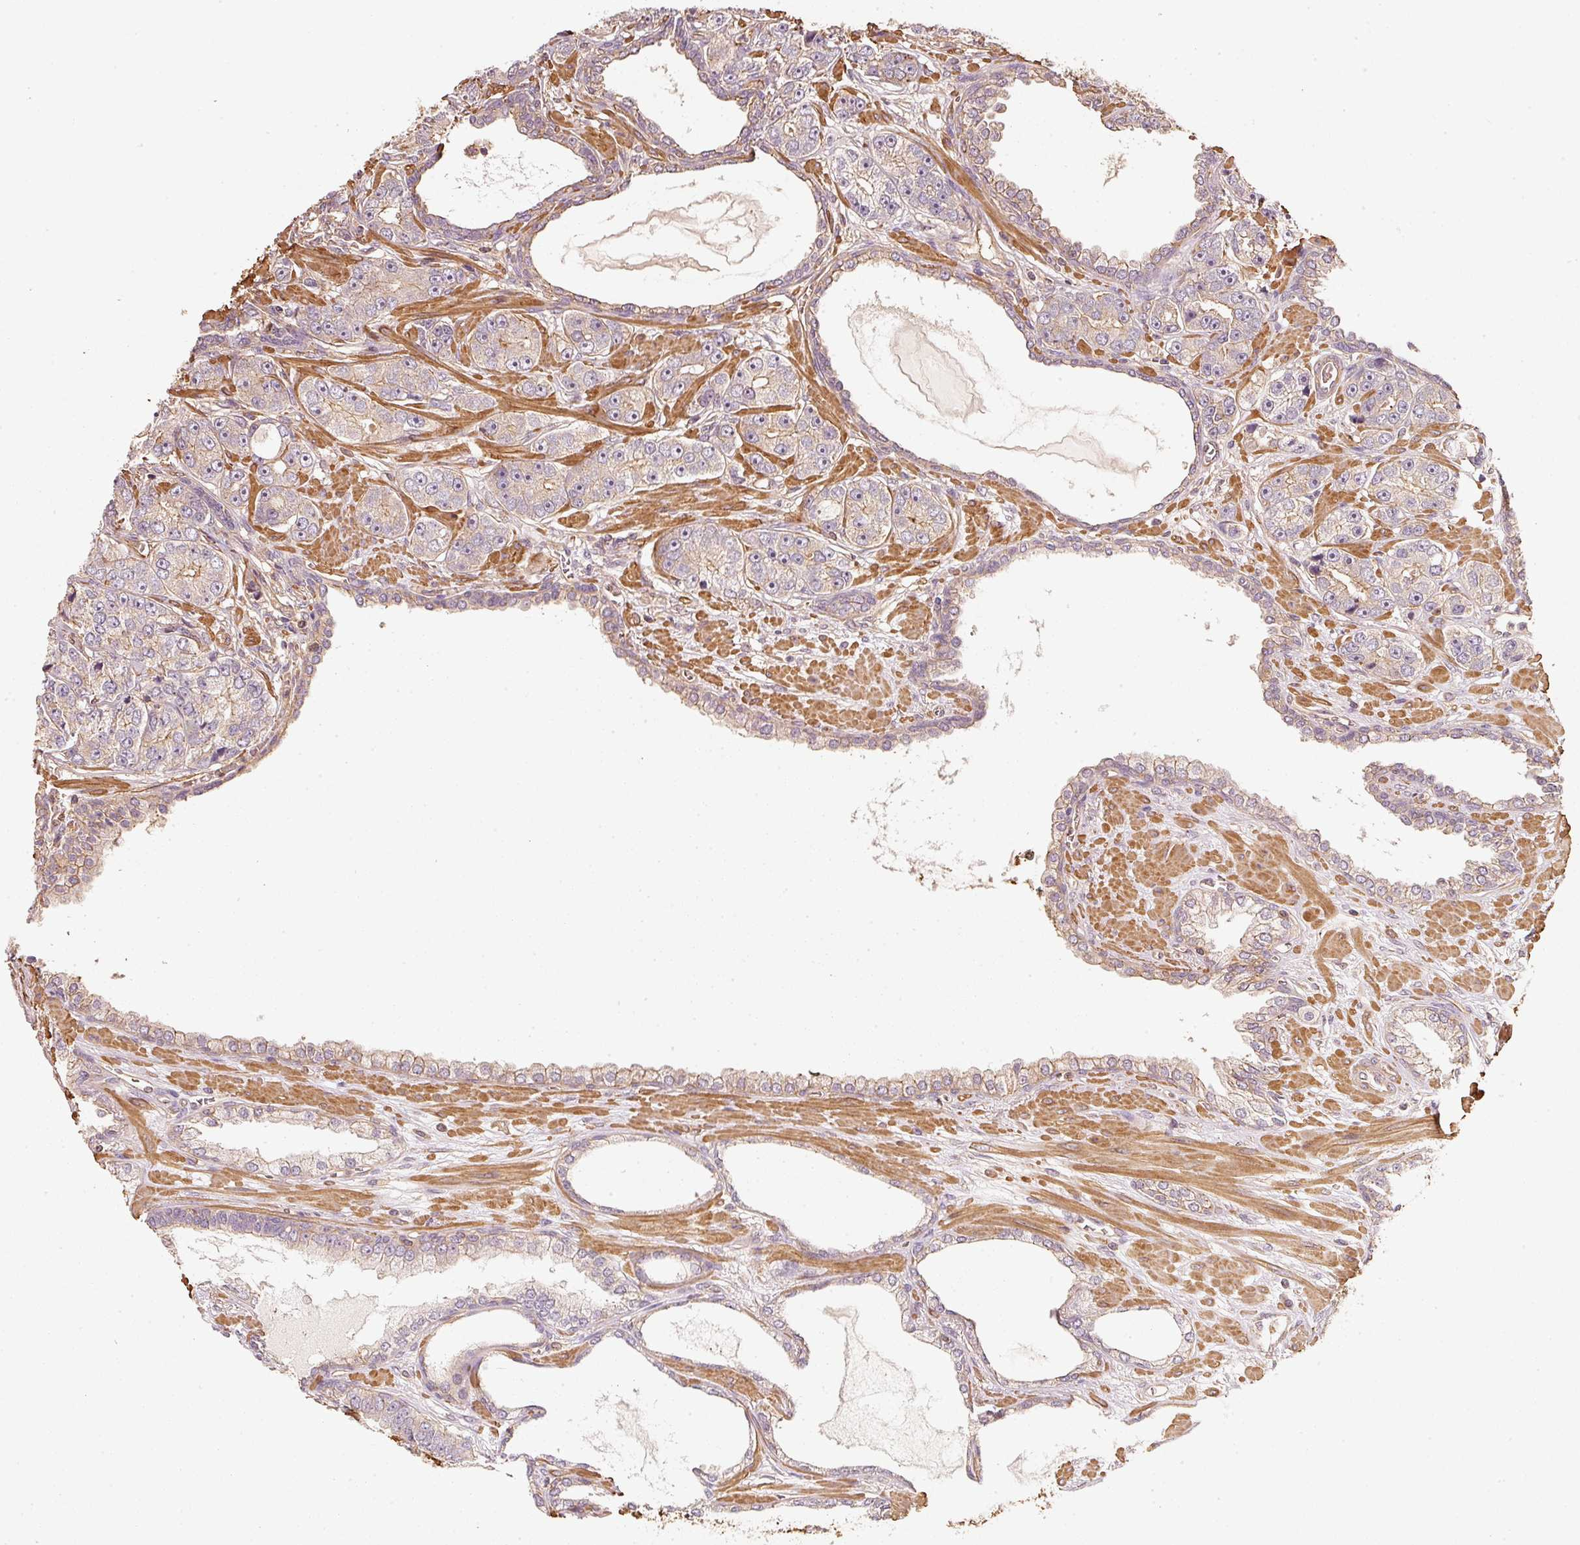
{"staining": {"intensity": "weak", "quantity": ">75%", "location": "cytoplasmic/membranous"}, "tissue": "prostate cancer", "cell_type": "Tumor cells", "image_type": "cancer", "snomed": [{"axis": "morphology", "description": "Adenocarcinoma, High grade"}, {"axis": "topography", "description": "Prostate"}], "caption": "A histopathology image of prostate adenocarcinoma (high-grade) stained for a protein demonstrates weak cytoplasmic/membranous brown staining in tumor cells. (DAB (3,3'-diaminobenzidine) = brown stain, brightfield microscopy at high magnification).", "gene": "CEP95", "patient": {"sex": "male", "age": 71}}